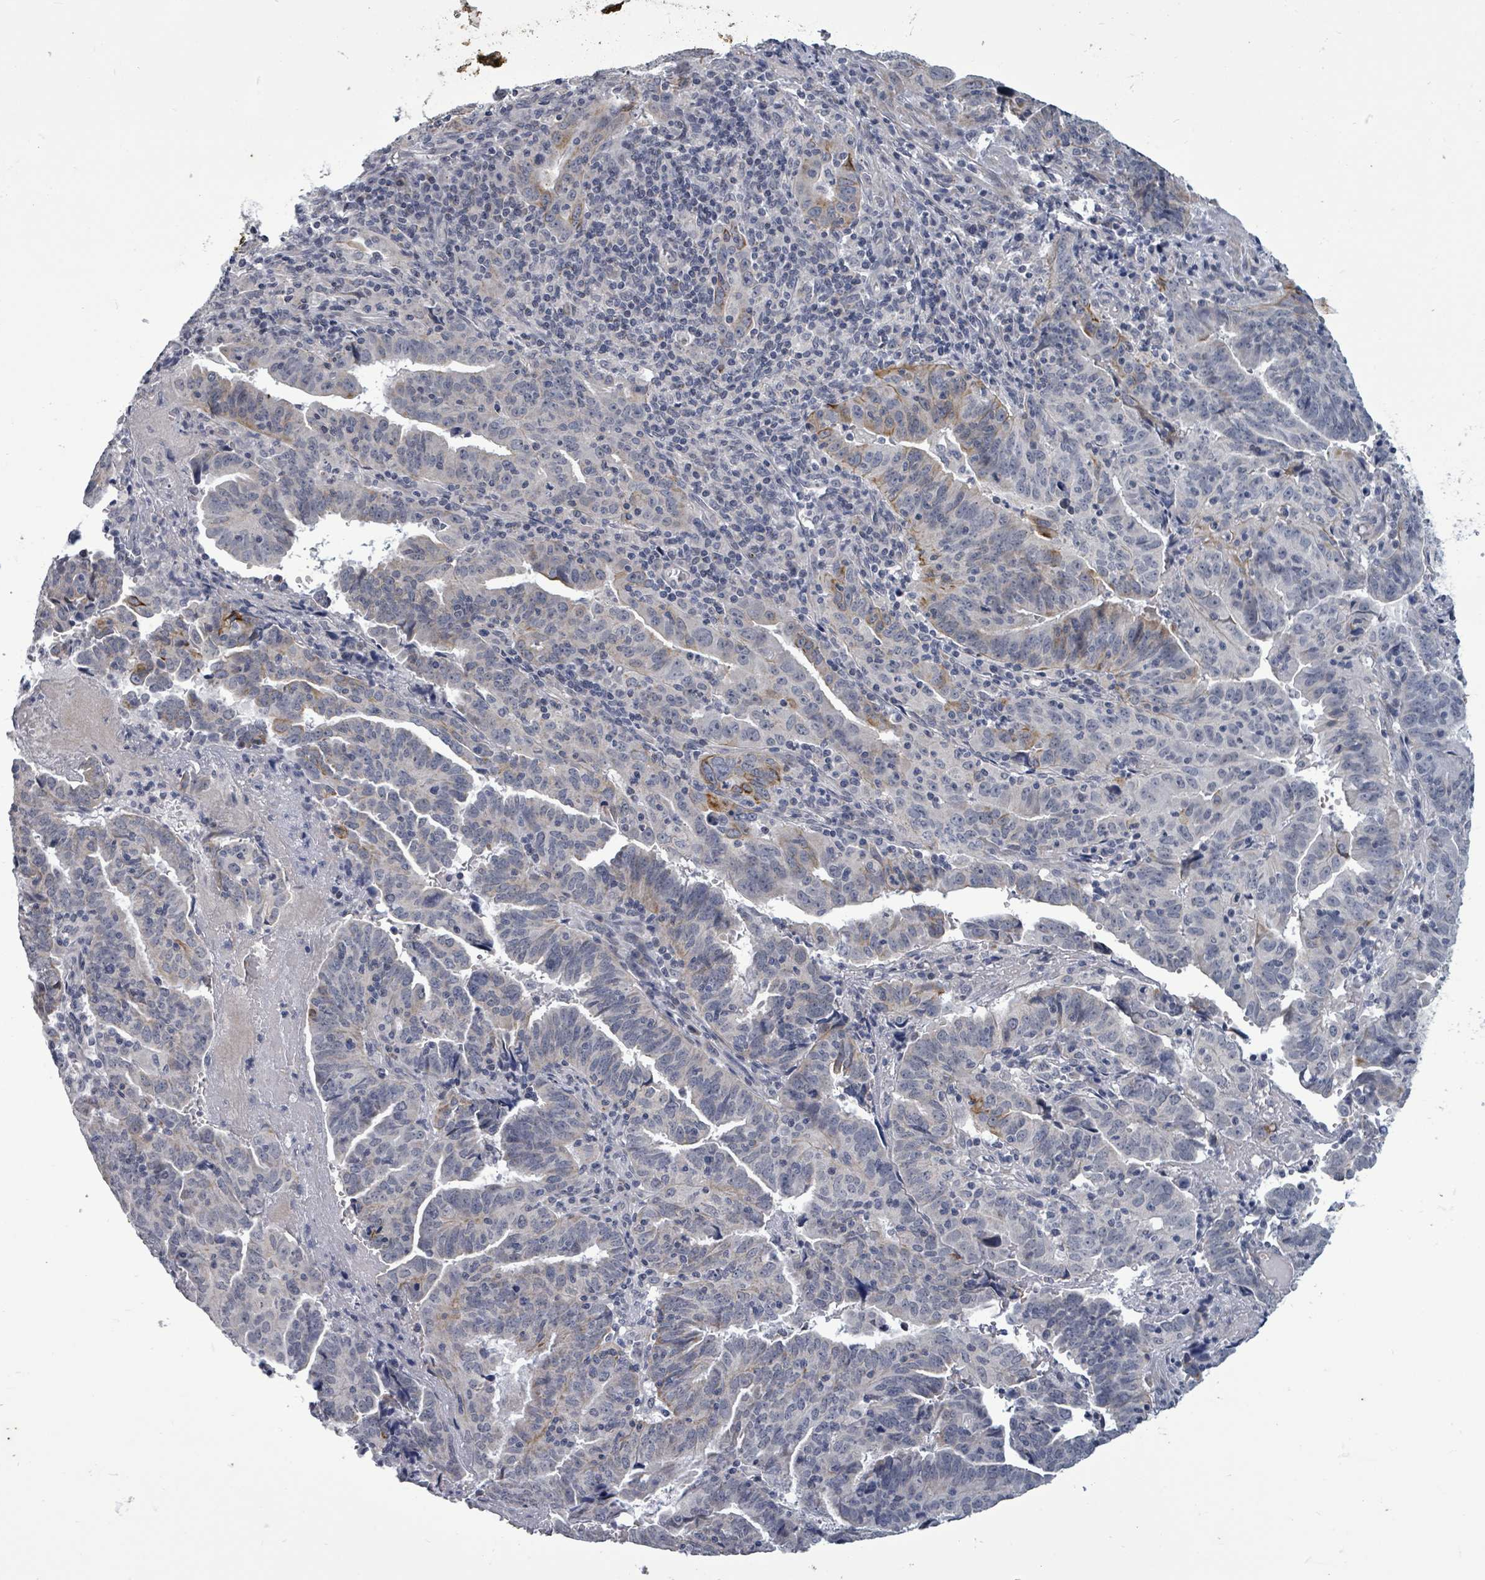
{"staining": {"intensity": "moderate", "quantity": "<25%", "location": "cytoplasmic/membranous"}, "tissue": "endometrial cancer", "cell_type": "Tumor cells", "image_type": "cancer", "snomed": [{"axis": "morphology", "description": "Adenocarcinoma, NOS"}, {"axis": "topography", "description": "Endometrium"}], "caption": "DAB (3,3'-diaminobenzidine) immunohistochemical staining of endometrial adenocarcinoma reveals moderate cytoplasmic/membranous protein staining in approximately <25% of tumor cells. Ihc stains the protein of interest in brown and the nuclei are stained blue.", "gene": "PTPN20", "patient": {"sex": "female", "age": 60}}